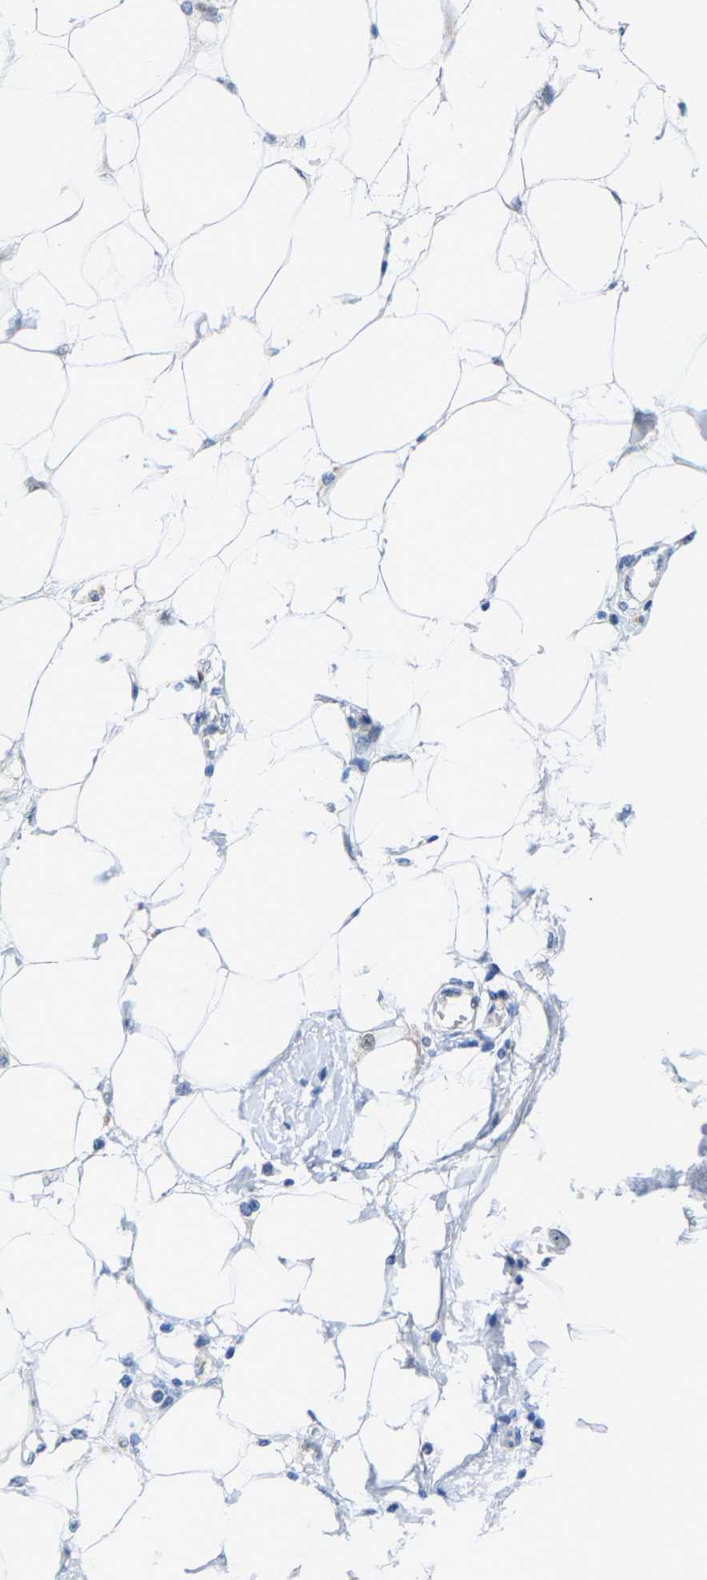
{"staining": {"intensity": "negative", "quantity": "none", "location": "none"}, "tissue": "adipose tissue", "cell_type": "Adipocytes", "image_type": "normal", "snomed": [{"axis": "morphology", "description": "Normal tissue, NOS"}, {"axis": "morphology", "description": "Adenocarcinoma, NOS"}, {"axis": "topography", "description": "Duodenum"}, {"axis": "topography", "description": "Peripheral nerve tissue"}], "caption": "Histopathology image shows no protein staining in adipocytes of normal adipose tissue.", "gene": "KLHL1", "patient": {"sex": "female", "age": 60}}